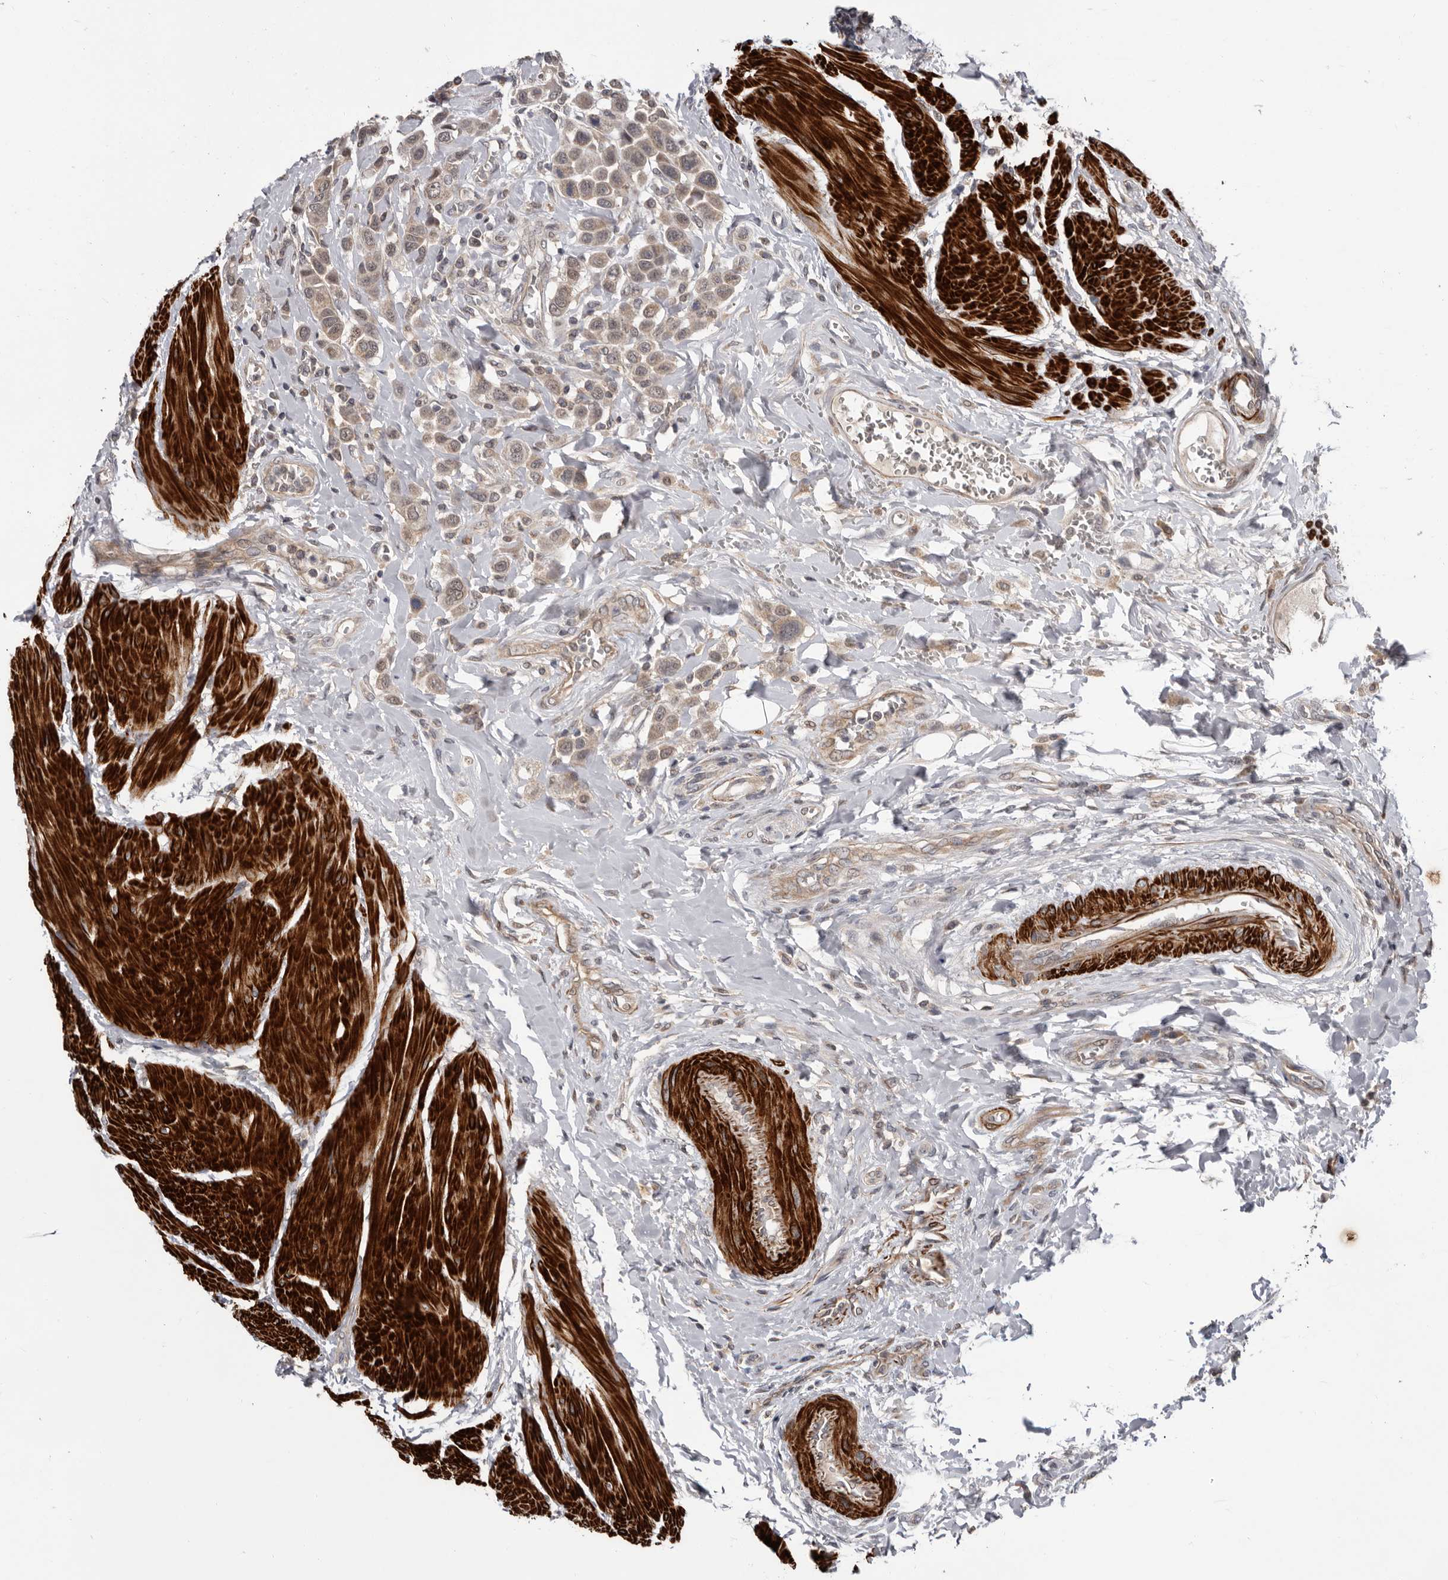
{"staining": {"intensity": "weak", "quantity": "25%-75%", "location": "cytoplasmic/membranous"}, "tissue": "urothelial cancer", "cell_type": "Tumor cells", "image_type": "cancer", "snomed": [{"axis": "morphology", "description": "Urothelial carcinoma, High grade"}, {"axis": "topography", "description": "Urinary bladder"}], "caption": "Weak cytoplasmic/membranous expression is identified in approximately 25%-75% of tumor cells in urothelial carcinoma (high-grade).", "gene": "FGFR4", "patient": {"sex": "male", "age": 50}}